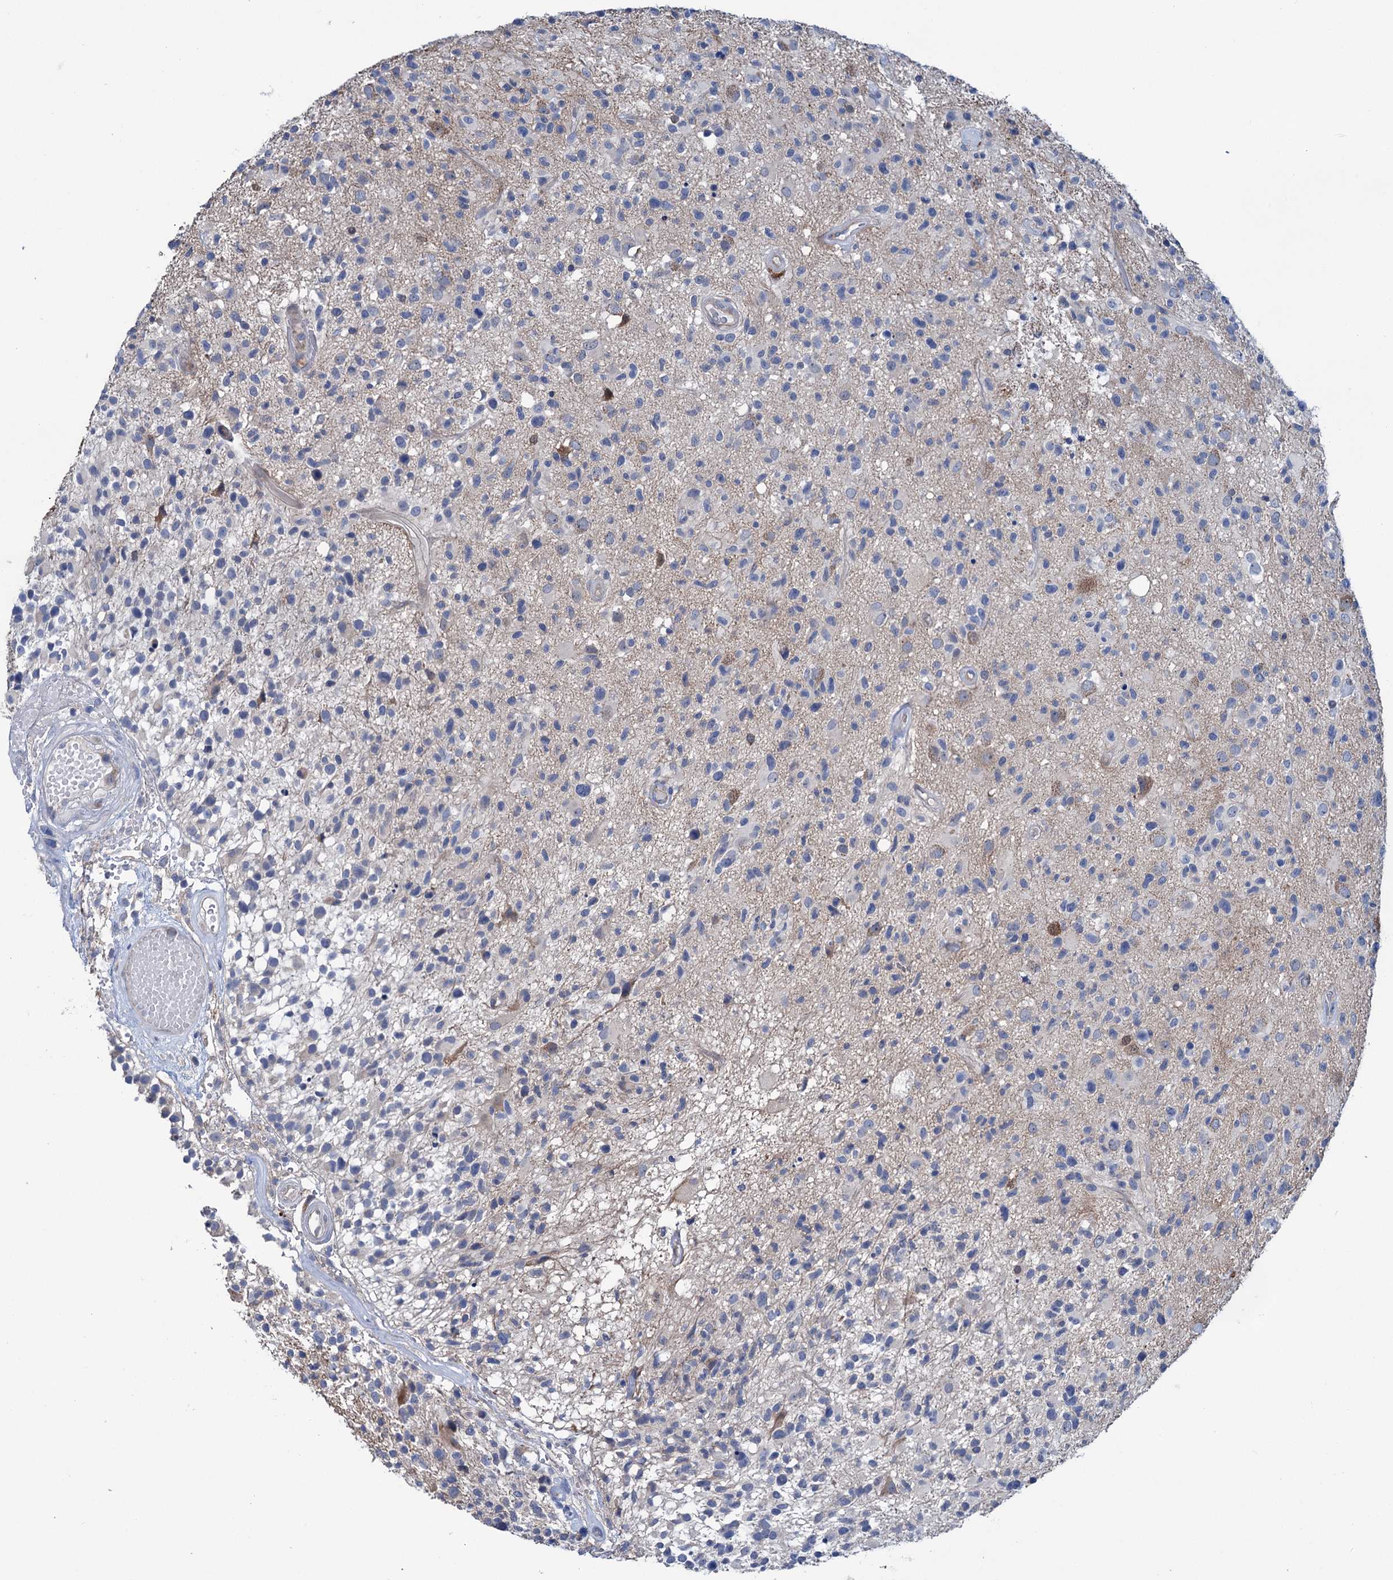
{"staining": {"intensity": "negative", "quantity": "none", "location": "none"}, "tissue": "glioma", "cell_type": "Tumor cells", "image_type": "cancer", "snomed": [{"axis": "morphology", "description": "Glioma, malignant, High grade"}, {"axis": "morphology", "description": "Glioblastoma, NOS"}, {"axis": "topography", "description": "Brain"}], "caption": "A high-resolution histopathology image shows immunohistochemistry staining of glioma, which shows no significant staining in tumor cells.", "gene": "EYA4", "patient": {"sex": "male", "age": 60}}